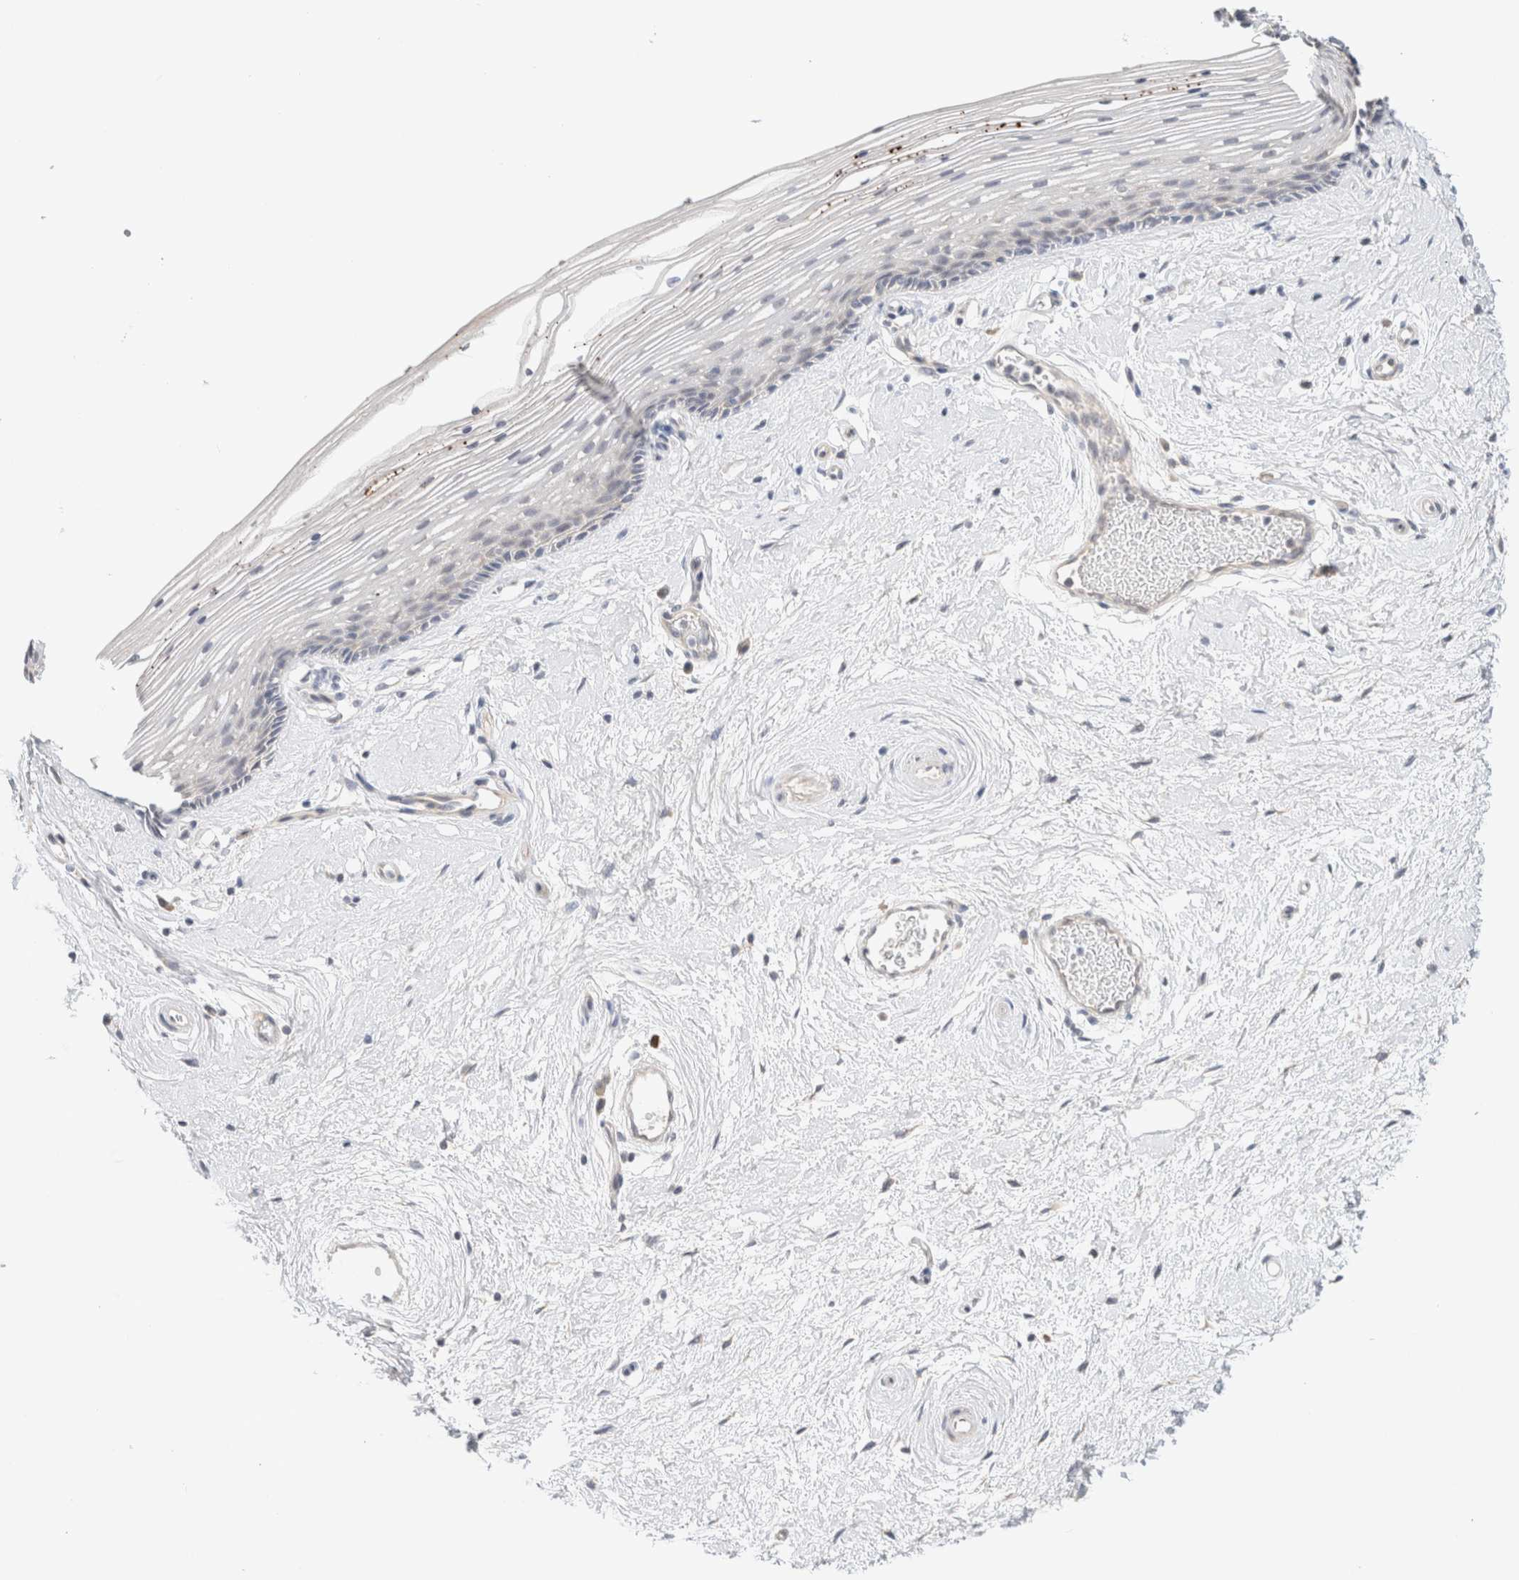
{"staining": {"intensity": "negative", "quantity": "none", "location": "none"}, "tissue": "vagina", "cell_type": "Squamous epithelial cells", "image_type": "normal", "snomed": [{"axis": "morphology", "description": "Normal tissue, NOS"}, {"axis": "topography", "description": "Vagina"}], "caption": "Protein analysis of normal vagina exhibits no significant positivity in squamous epithelial cells.", "gene": "SPRTN", "patient": {"sex": "female", "age": 46}}